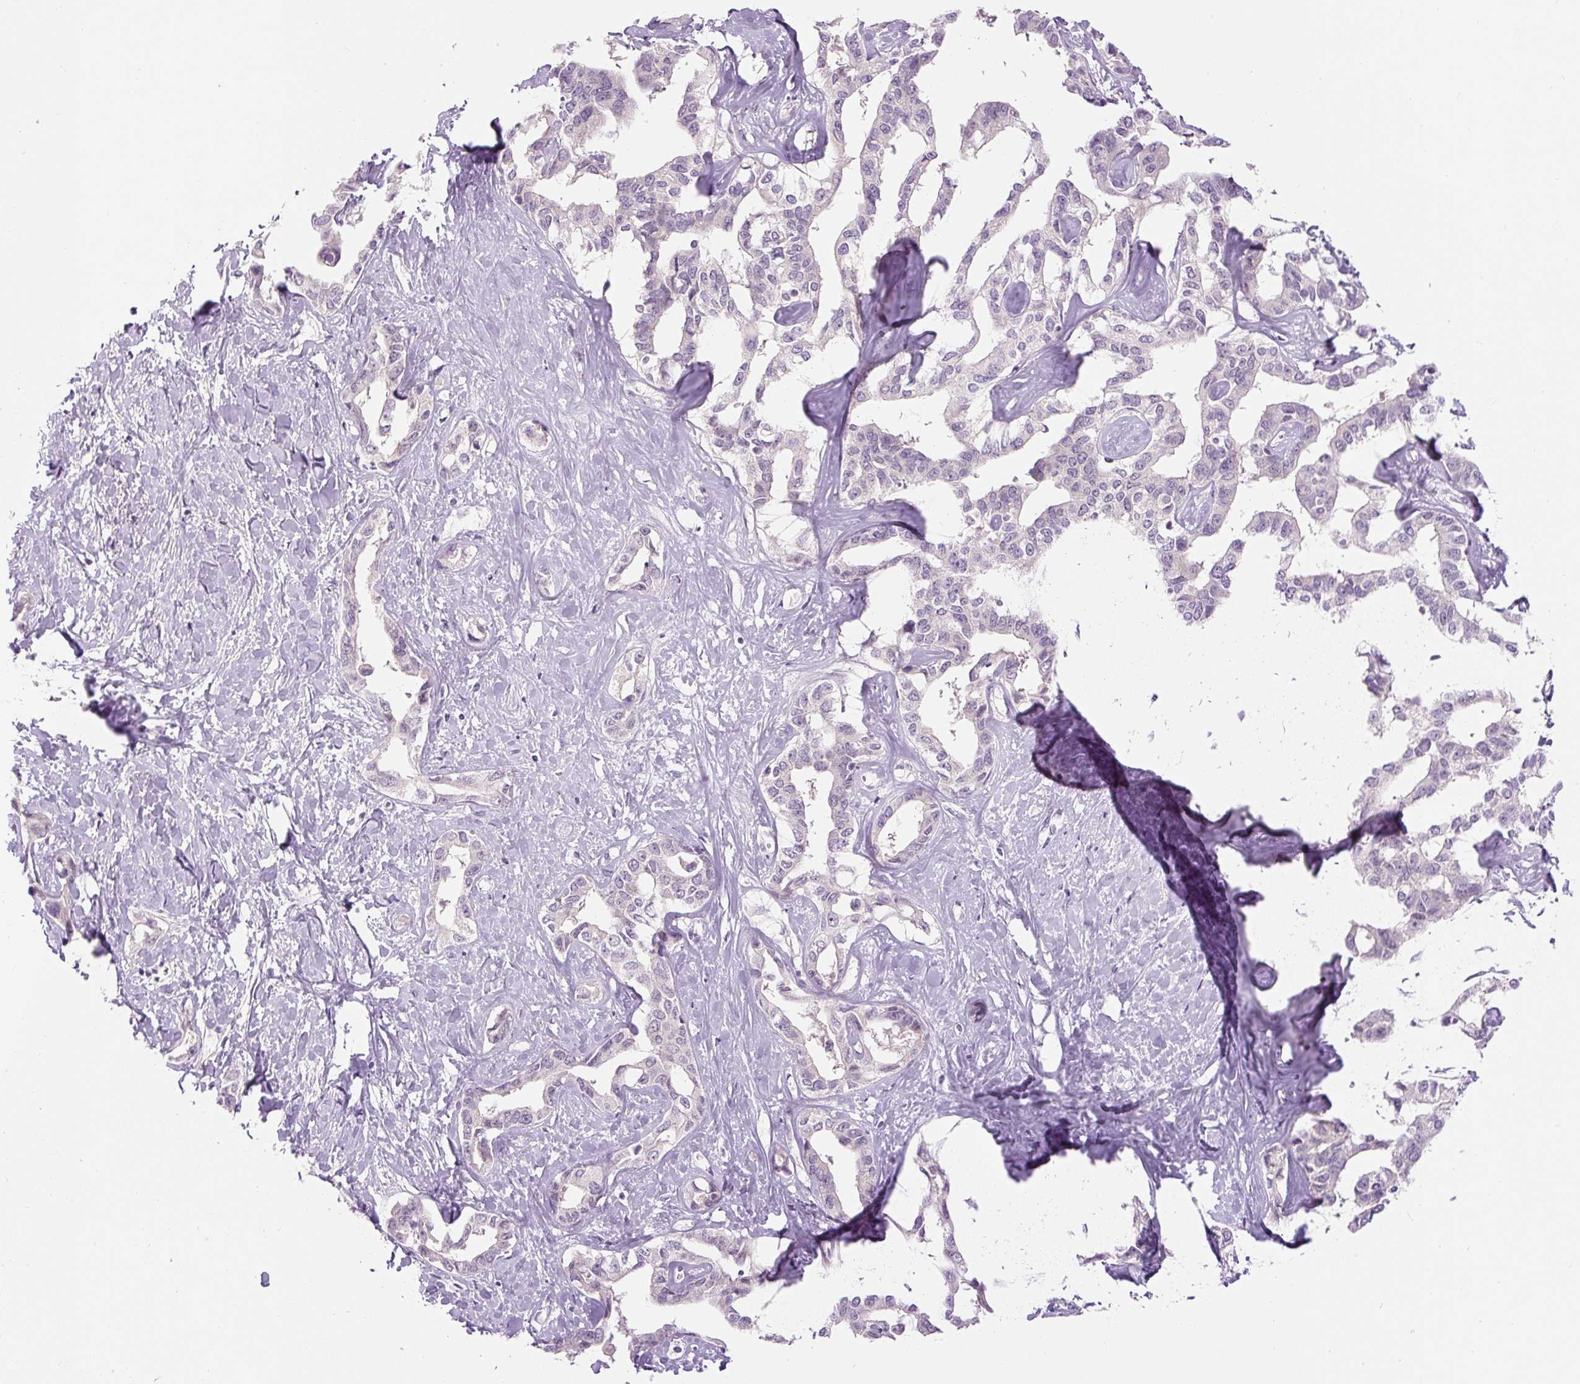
{"staining": {"intensity": "negative", "quantity": "none", "location": "none"}, "tissue": "liver cancer", "cell_type": "Tumor cells", "image_type": "cancer", "snomed": [{"axis": "morphology", "description": "Cholangiocarcinoma"}, {"axis": "topography", "description": "Liver"}], "caption": "The histopathology image demonstrates no significant staining in tumor cells of liver cholangiocarcinoma. (Immunohistochemistry, brightfield microscopy, high magnification).", "gene": "FABP7", "patient": {"sex": "male", "age": 59}}